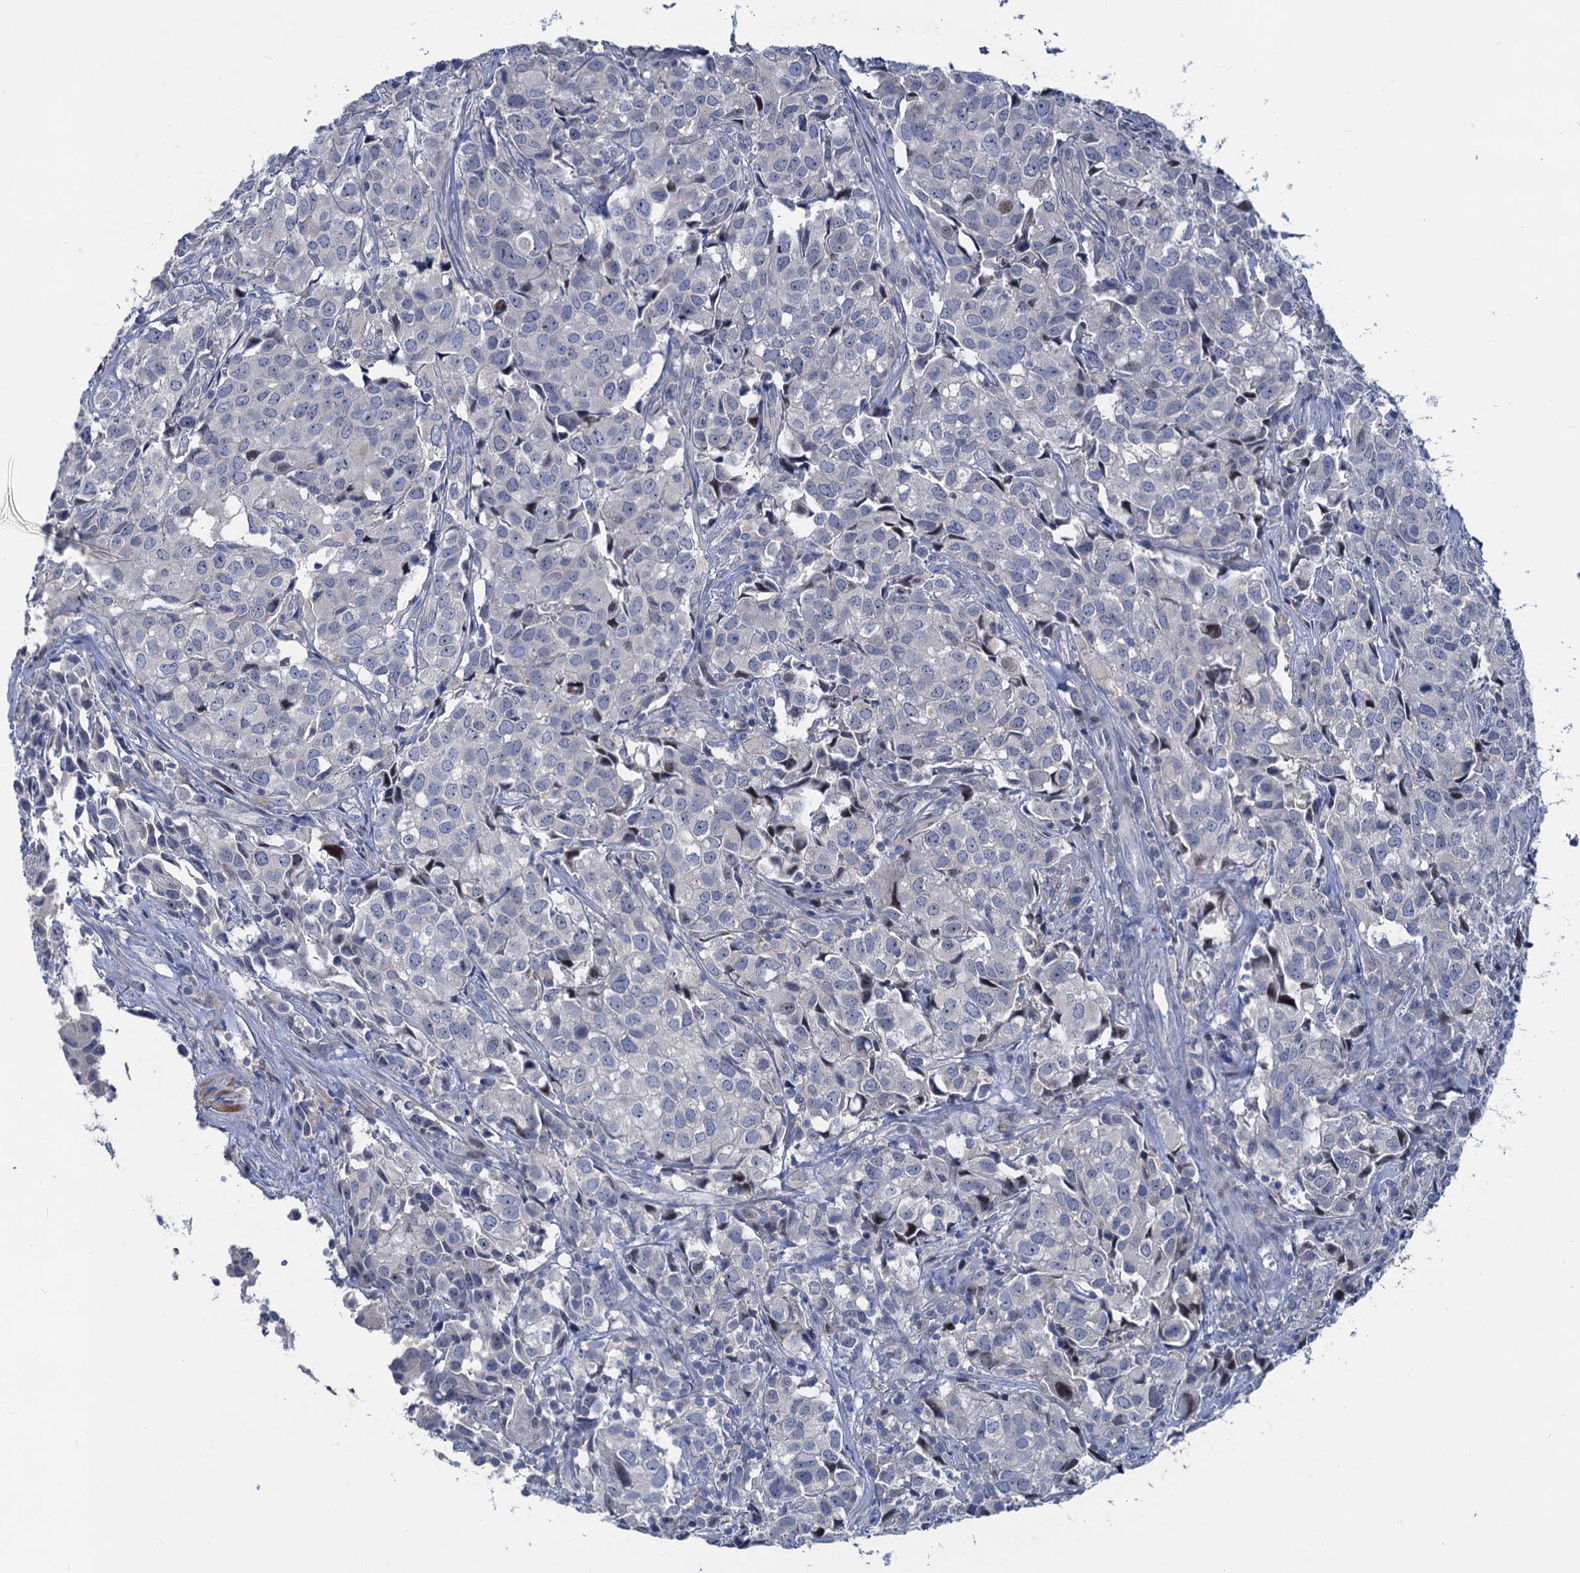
{"staining": {"intensity": "negative", "quantity": "none", "location": "none"}, "tissue": "urothelial cancer", "cell_type": "Tumor cells", "image_type": "cancer", "snomed": [{"axis": "morphology", "description": "Urothelial carcinoma, High grade"}, {"axis": "topography", "description": "Urinary bladder"}], "caption": "This is a photomicrograph of immunohistochemistry (IHC) staining of urothelial carcinoma (high-grade), which shows no staining in tumor cells. Brightfield microscopy of immunohistochemistry stained with DAB (brown) and hematoxylin (blue), captured at high magnification.", "gene": "ESYT3", "patient": {"sex": "female", "age": 75}}